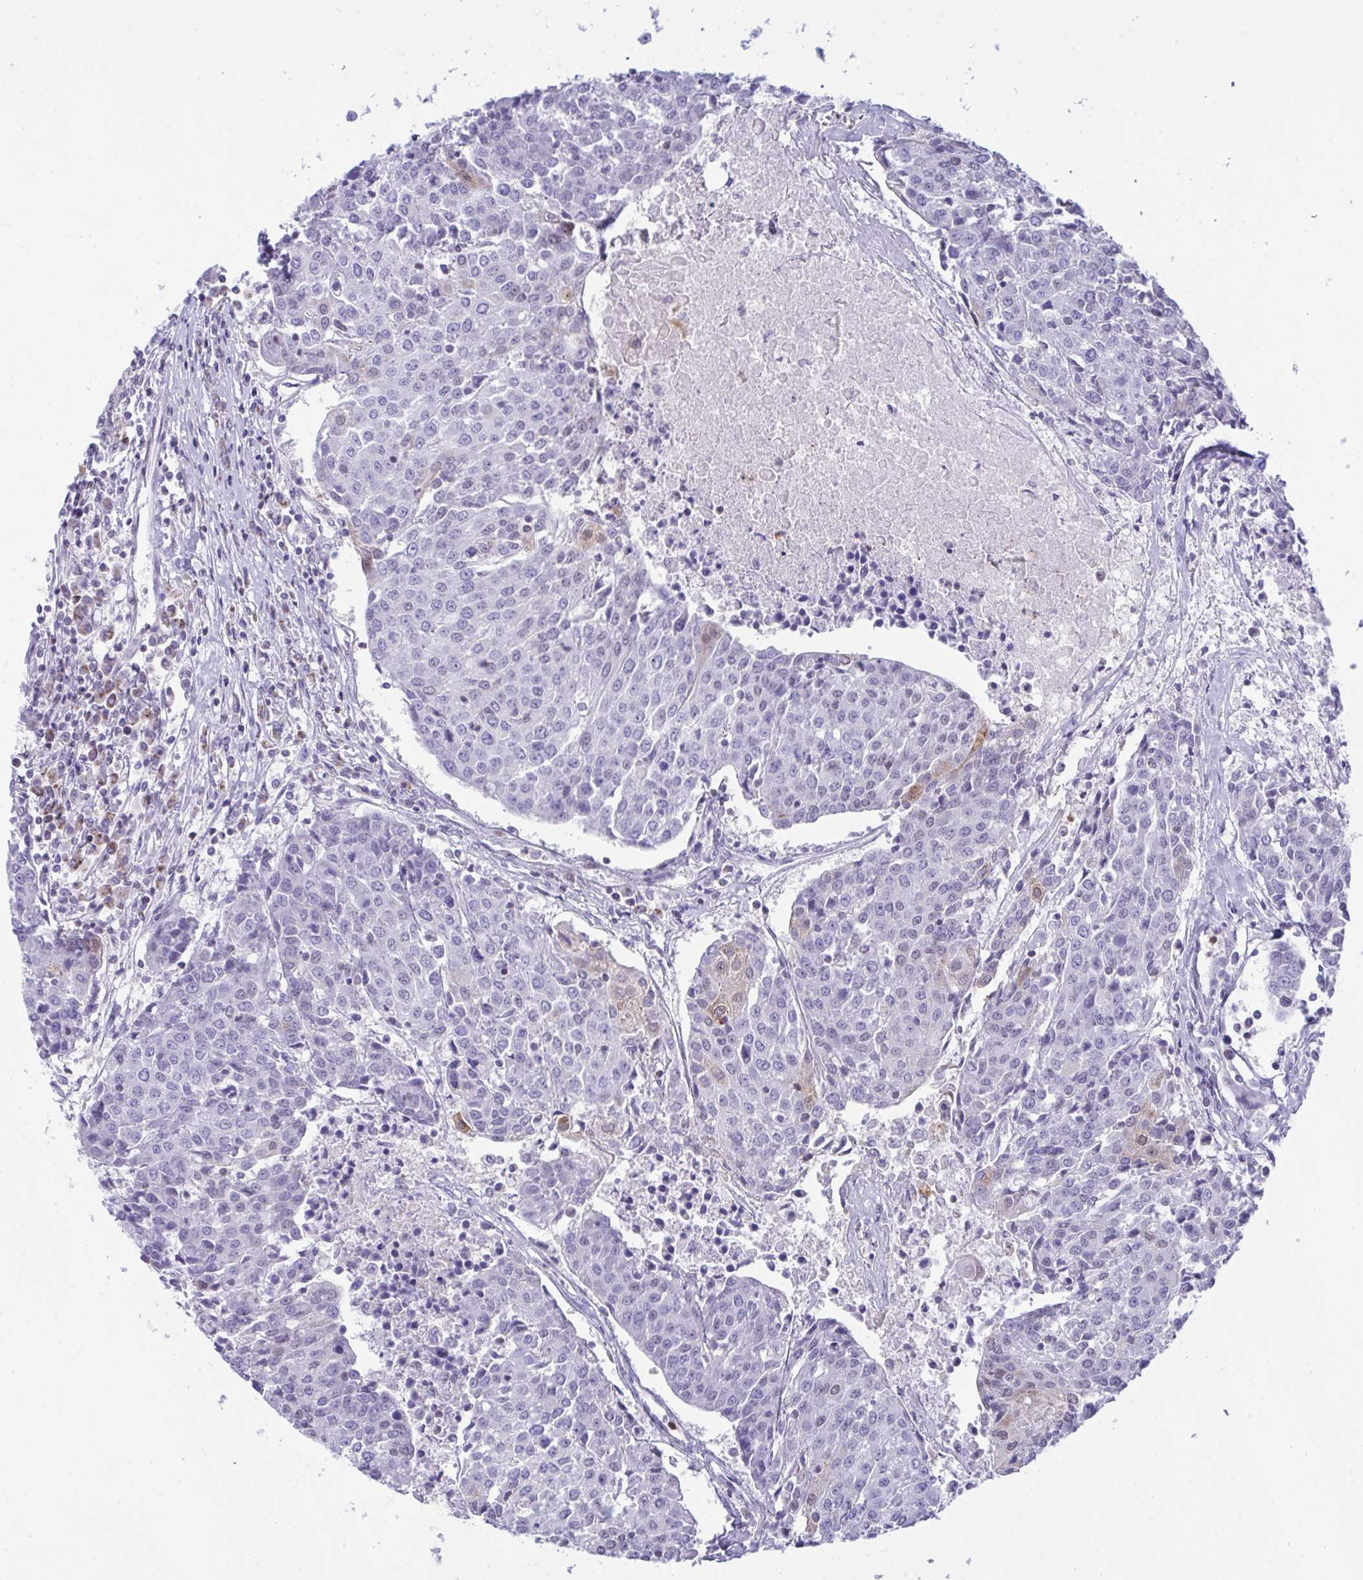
{"staining": {"intensity": "negative", "quantity": "none", "location": "none"}, "tissue": "urothelial cancer", "cell_type": "Tumor cells", "image_type": "cancer", "snomed": [{"axis": "morphology", "description": "Urothelial carcinoma, High grade"}, {"axis": "topography", "description": "Urinary bladder"}], "caption": "The immunohistochemistry (IHC) photomicrograph has no significant staining in tumor cells of urothelial cancer tissue.", "gene": "PLA2G12B", "patient": {"sex": "female", "age": 85}}